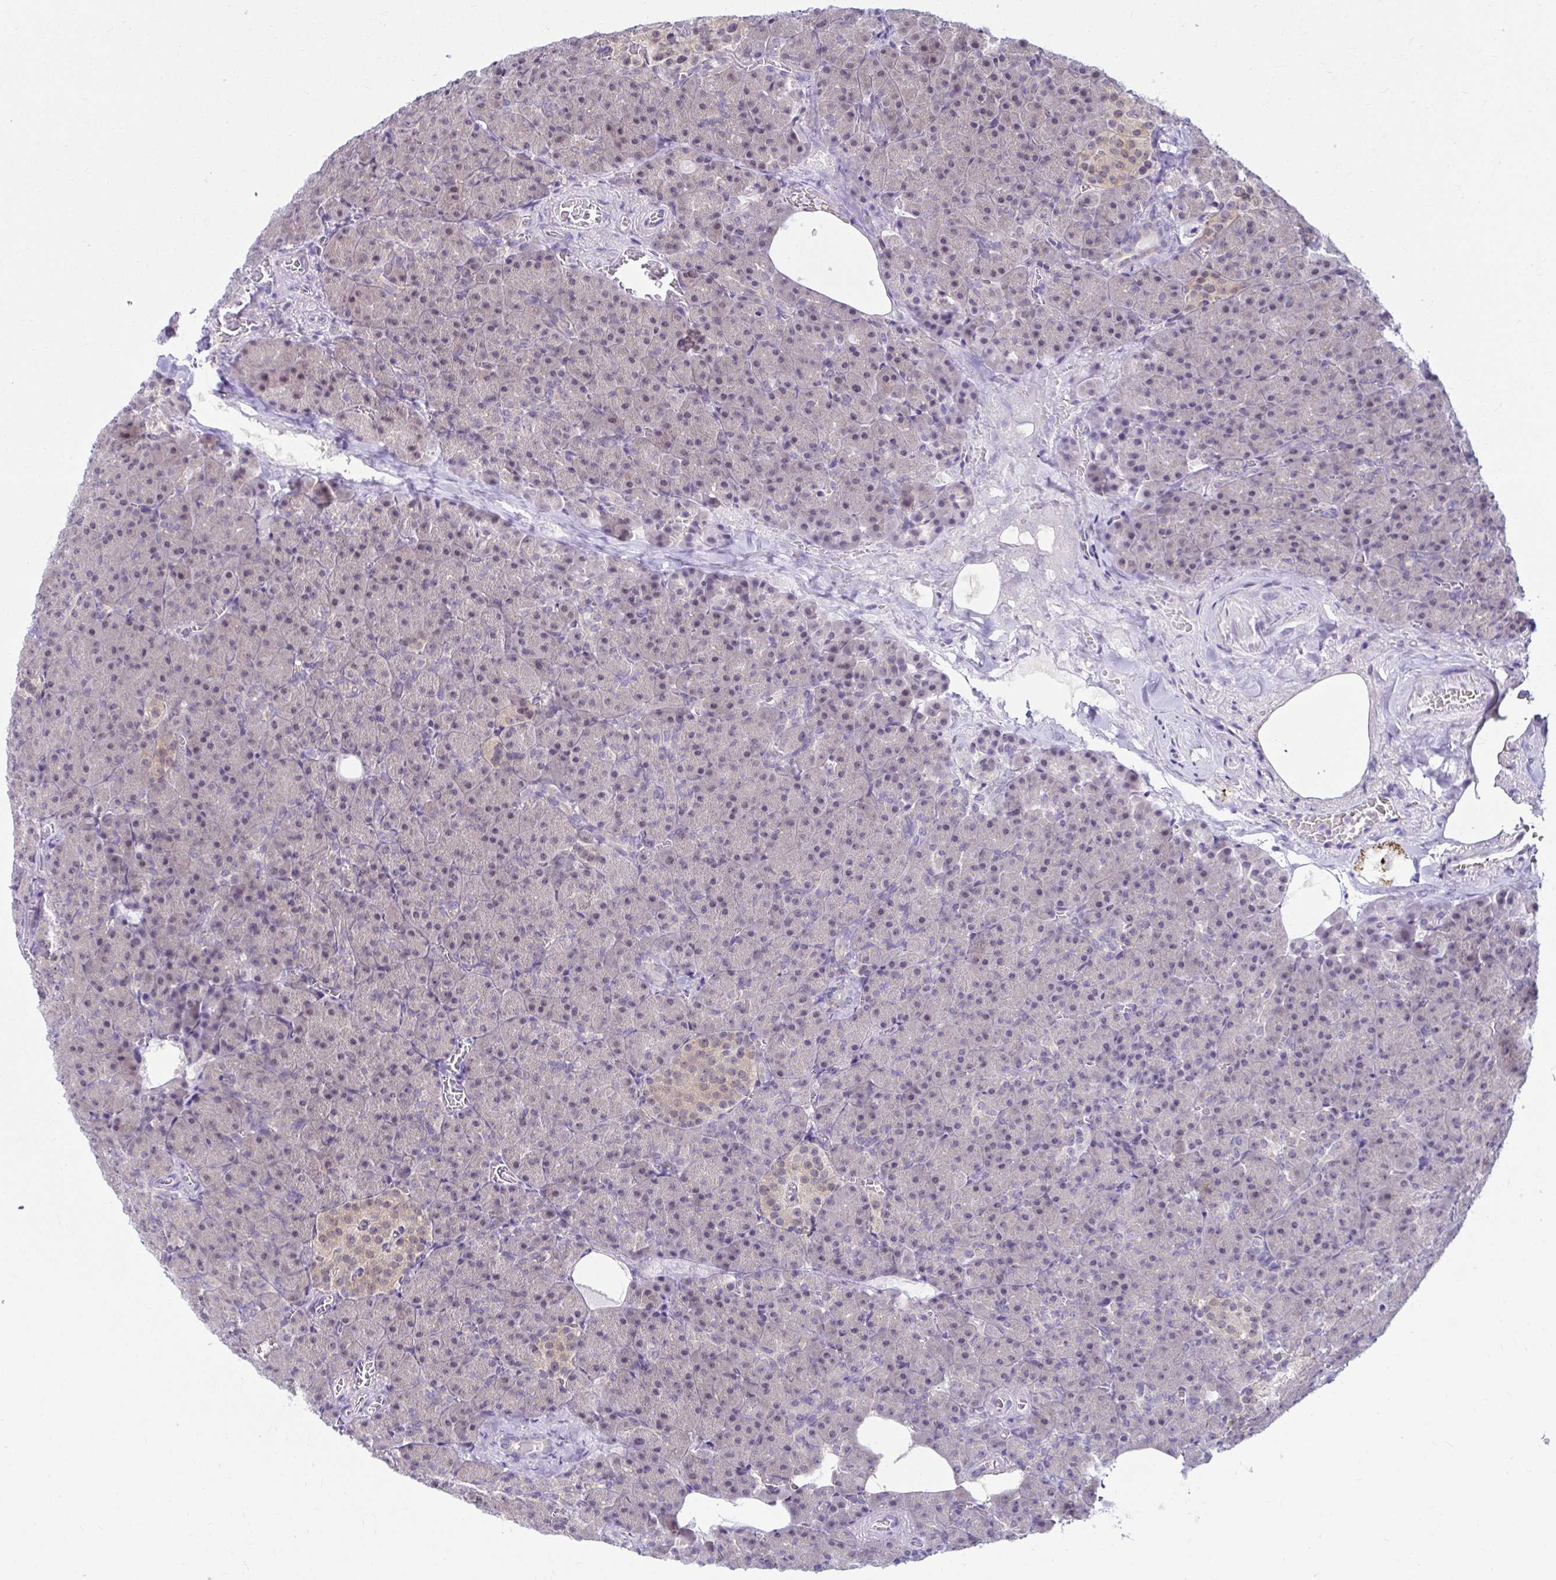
{"staining": {"intensity": "weak", "quantity": "25%-75%", "location": "nuclear"}, "tissue": "pancreas", "cell_type": "Exocrine glandular cells", "image_type": "normal", "snomed": [{"axis": "morphology", "description": "Normal tissue, NOS"}, {"axis": "topography", "description": "Pancreas"}], "caption": "Protein expression analysis of benign human pancreas reveals weak nuclear positivity in about 25%-75% of exocrine glandular cells. (Brightfield microscopy of DAB IHC at high magnification).", "gene": "PSMD3", "patient": {"sex": "female", "age": 74}}